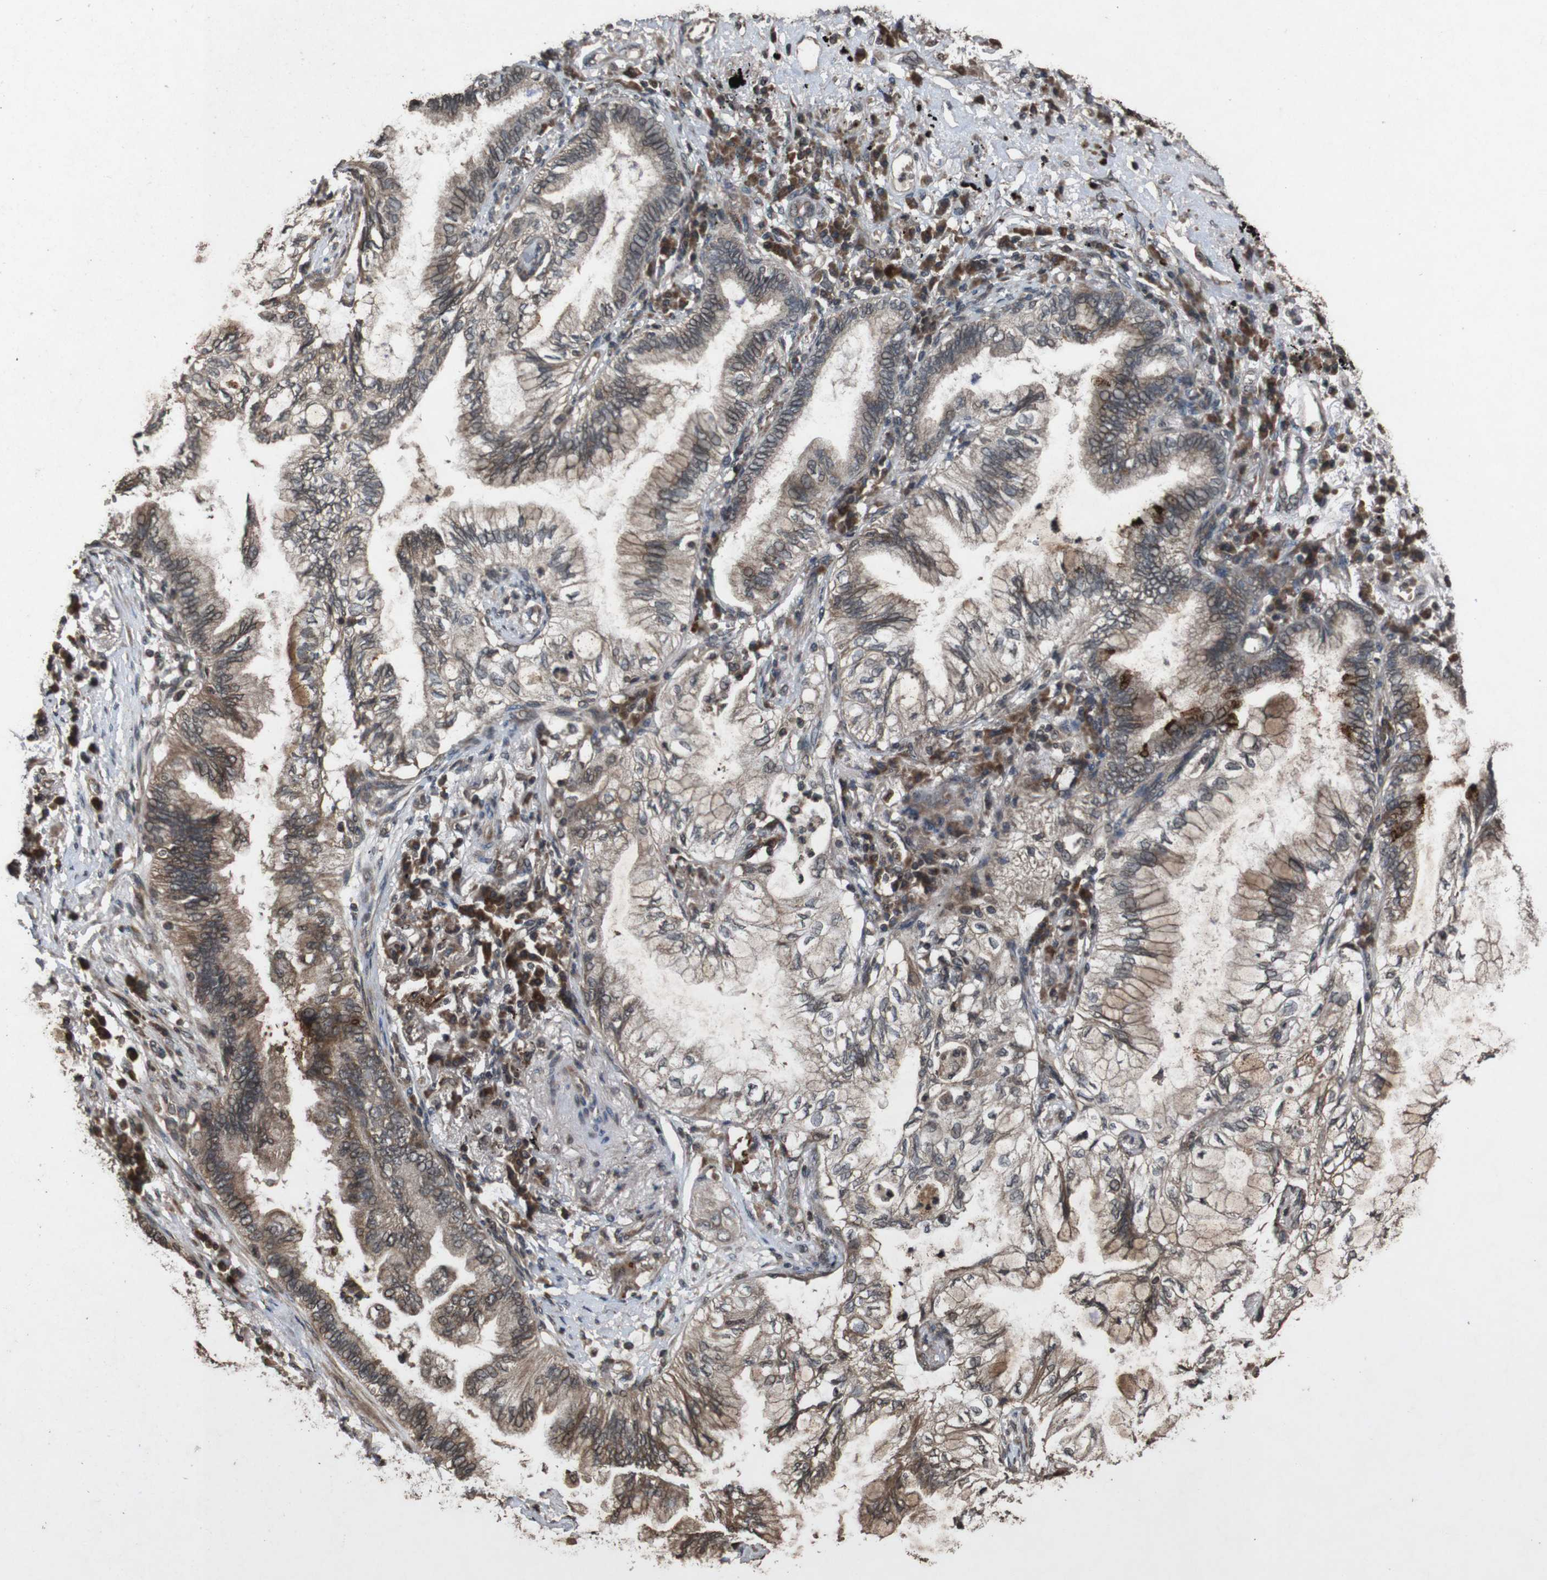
{"staining": {"intensity": "weak", "quantity": ">75%", "location": "cytoplasmic/membranous,nuclear"}, "tissue": "lung cancer", "cell_type": "Tumor cells", "image_type": "cancer", "snomed": [{"axis": "morphology", "description": "Normal tissue, NOS"}, {"axis": "morphology", "description": "Adenocarcinoma, NOS"}, {"axis": "topography", "description": "Bronchus"}, {"axis": "topography", "description": "Lung"}], "caption": "An image of human lung cancer (adenocarcinoma) stained for a protein demonstrates weak cytoplasmic/membranous and nuclear brown staining in tumor cells. The protein of interest is shown in brown color, while the nuclei are stained blue.", "gene": "SORL1", "patient": {"sex": "female", "age": 70}}